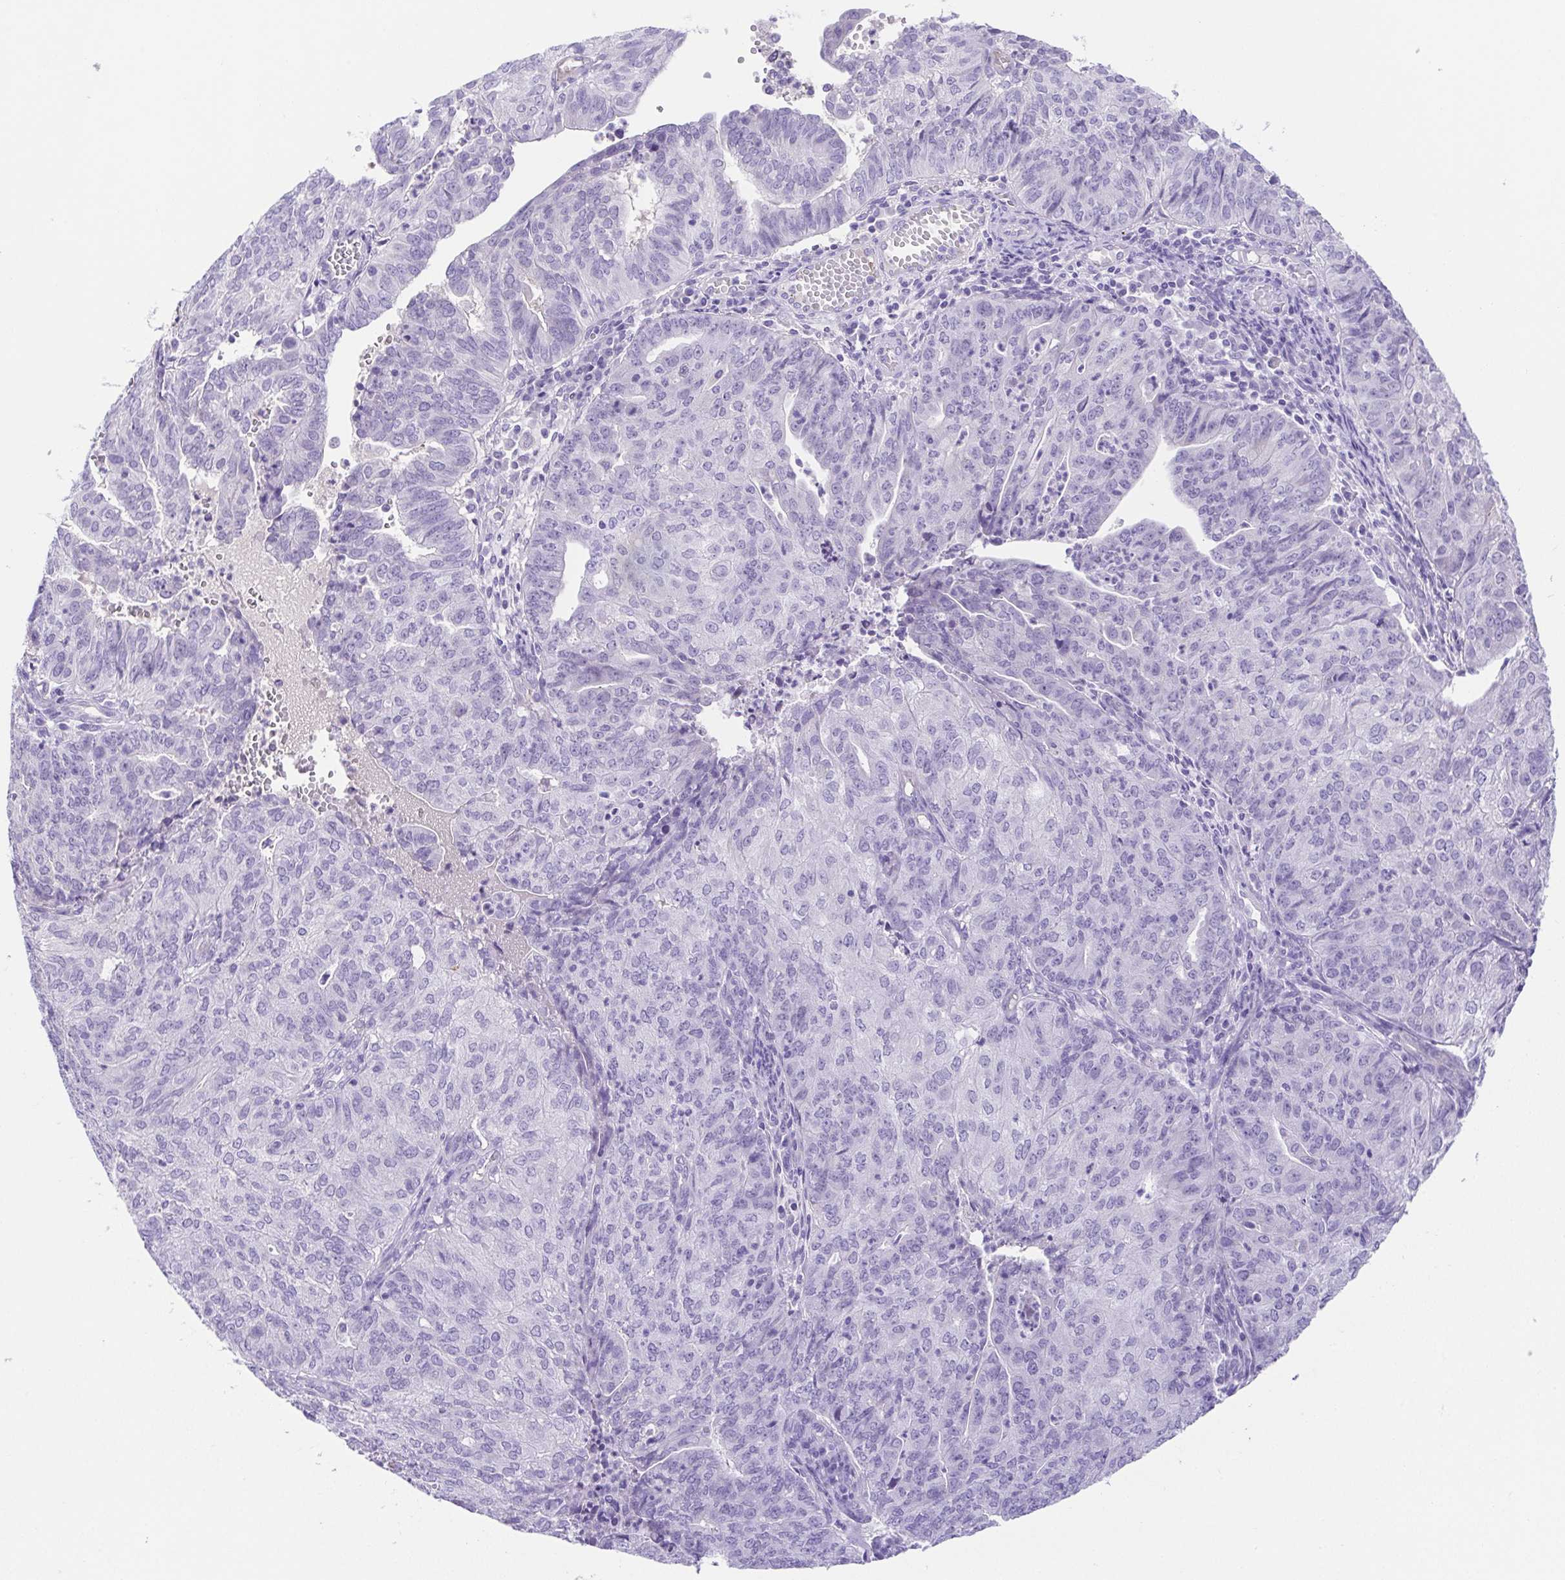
{"staining": {"intensity": "negative", "quantity": "none", "location": "none"}, "tissue": "endometrial cancer", "cell_type": "Tumor cells", "image_type": "cancer", "snomed": [{"axis": "morphology", "description": "Adenocarcinoma, NOS"}, {"axis": "topography", "description": "Endometrium"}], "caption": "Histopathology image shows no significant protein positivity in tumor cells of endometrial cancer. (Brightfield microscopy of DAB immunohistochemistry (IHC) at high magnification).", "gene": "SPATA4", "patient": {"sex": "female", "age": 82}}